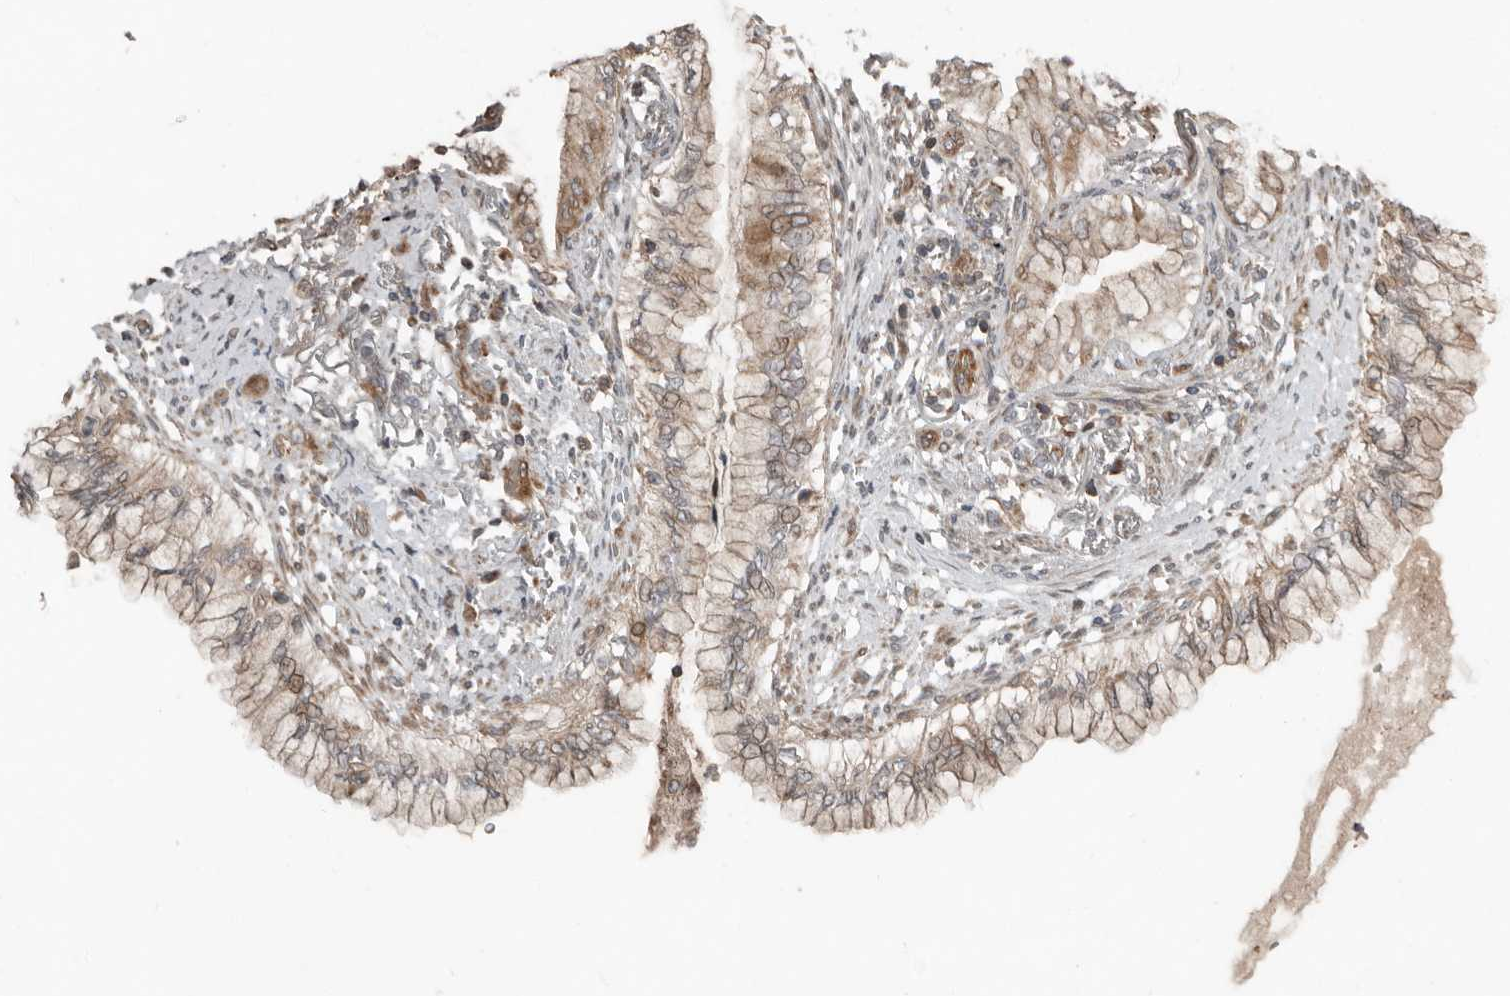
{"staining": {"intensity": "moderate", "quantity": ">75%", "location": "cytoplasmic/membranous"}, "tissue": "lung cancer", "cell_type": "Tumor cells", "image_type": "cancer", "snomed": [{"axis": "morphology", "description": "Adenocarcinoma, NOS"}, {"axis": "topography", "description": "Lung"}], "caption": "Tumor cells reveal moderate cytoplasmic/membranous staining in about >75% of cells in adenocarcinoma (lung).", "gene": "SLC6A7", "patient": {"sex": "female", "age": 70}}